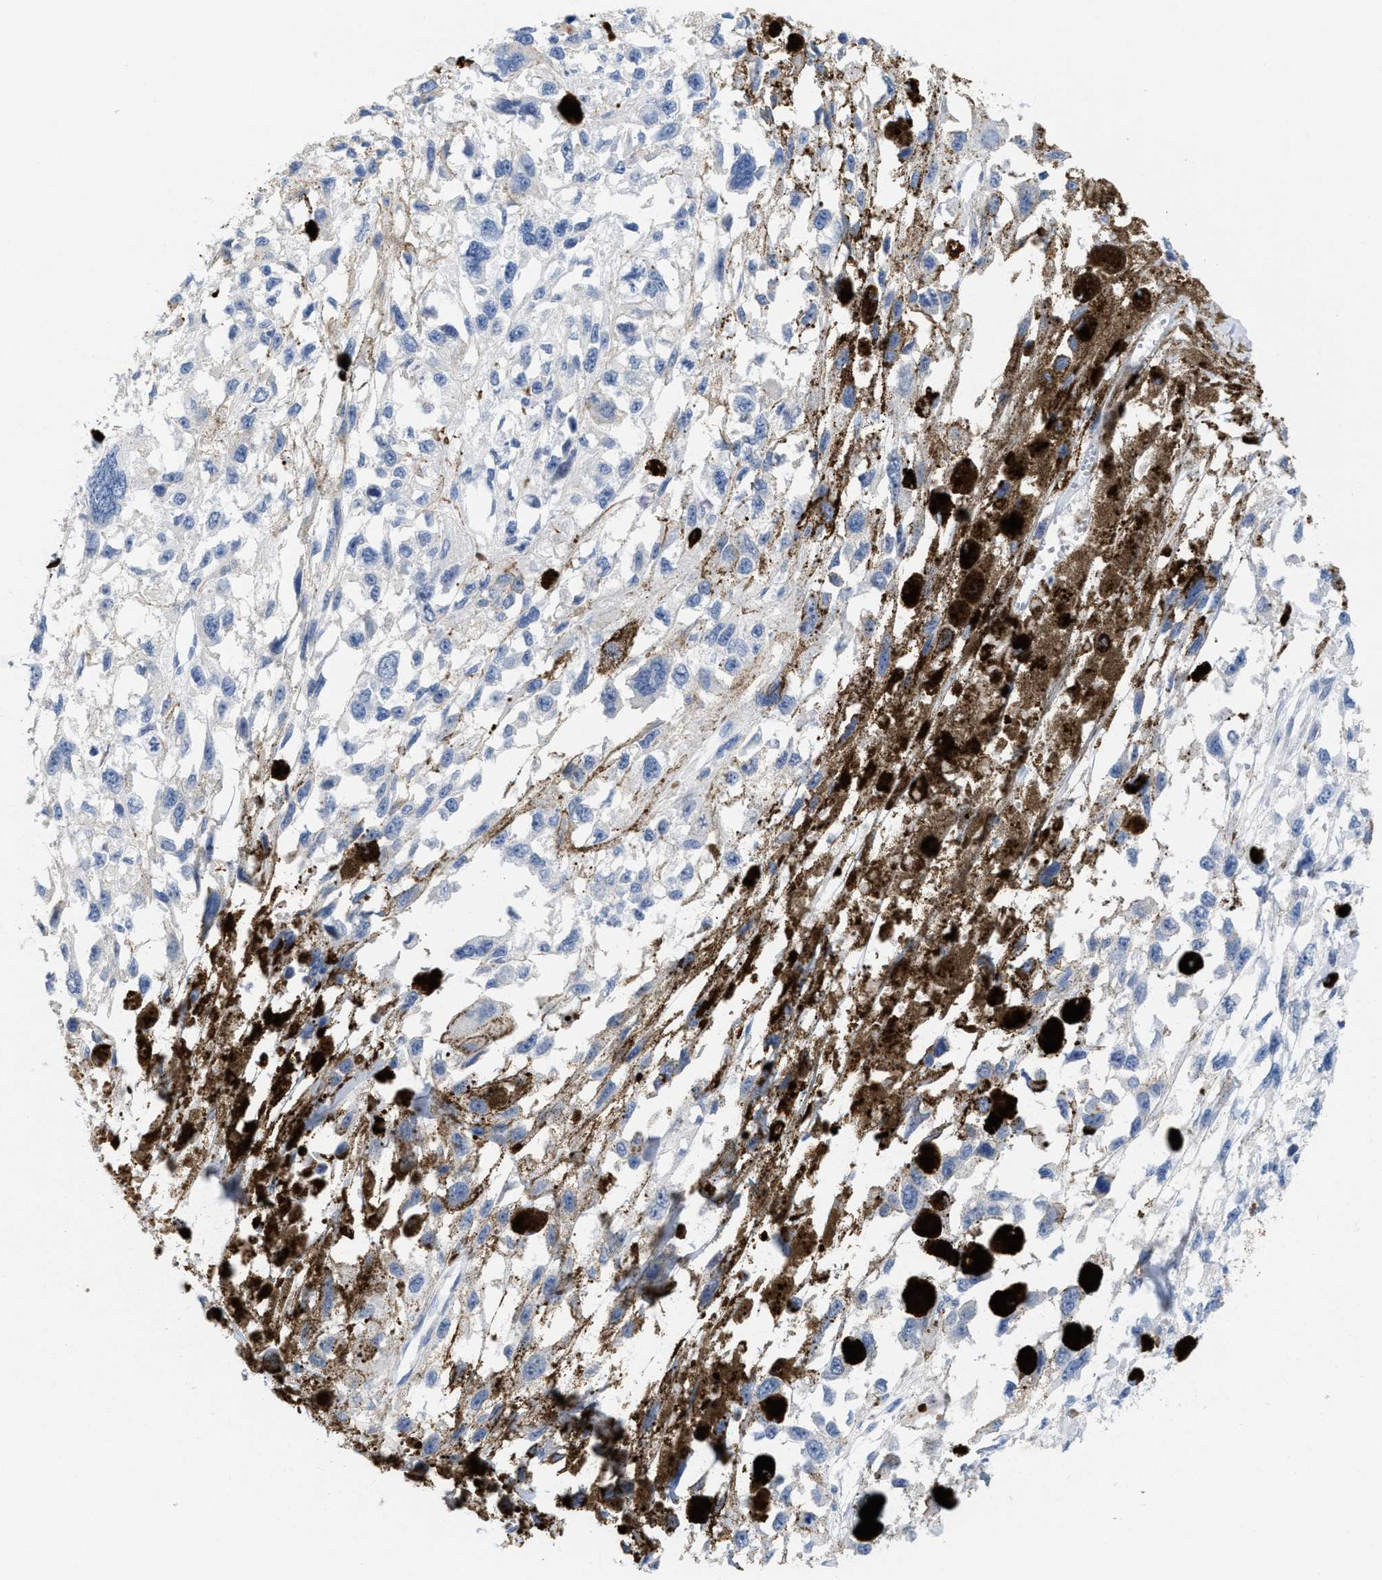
{"staining": {"intensity": "negative", "quantity": "none", "location": "none"}, "tissue": "melanoma", "cell_type": "Tumor cells", "image_type": "cancer", "snomed": [{"axis": "morphology", "description": "Malignant melanoma, Metastatic site"}, {"axis": "topography", "description": "Lymph node"}], "caption": "There is no significant positivity in tumor cells of malignant melanoma (metastatic site). Nuclei are stained in blue.", "gene": "CPA2", "patient": {"sex": "male", "age": 59}}